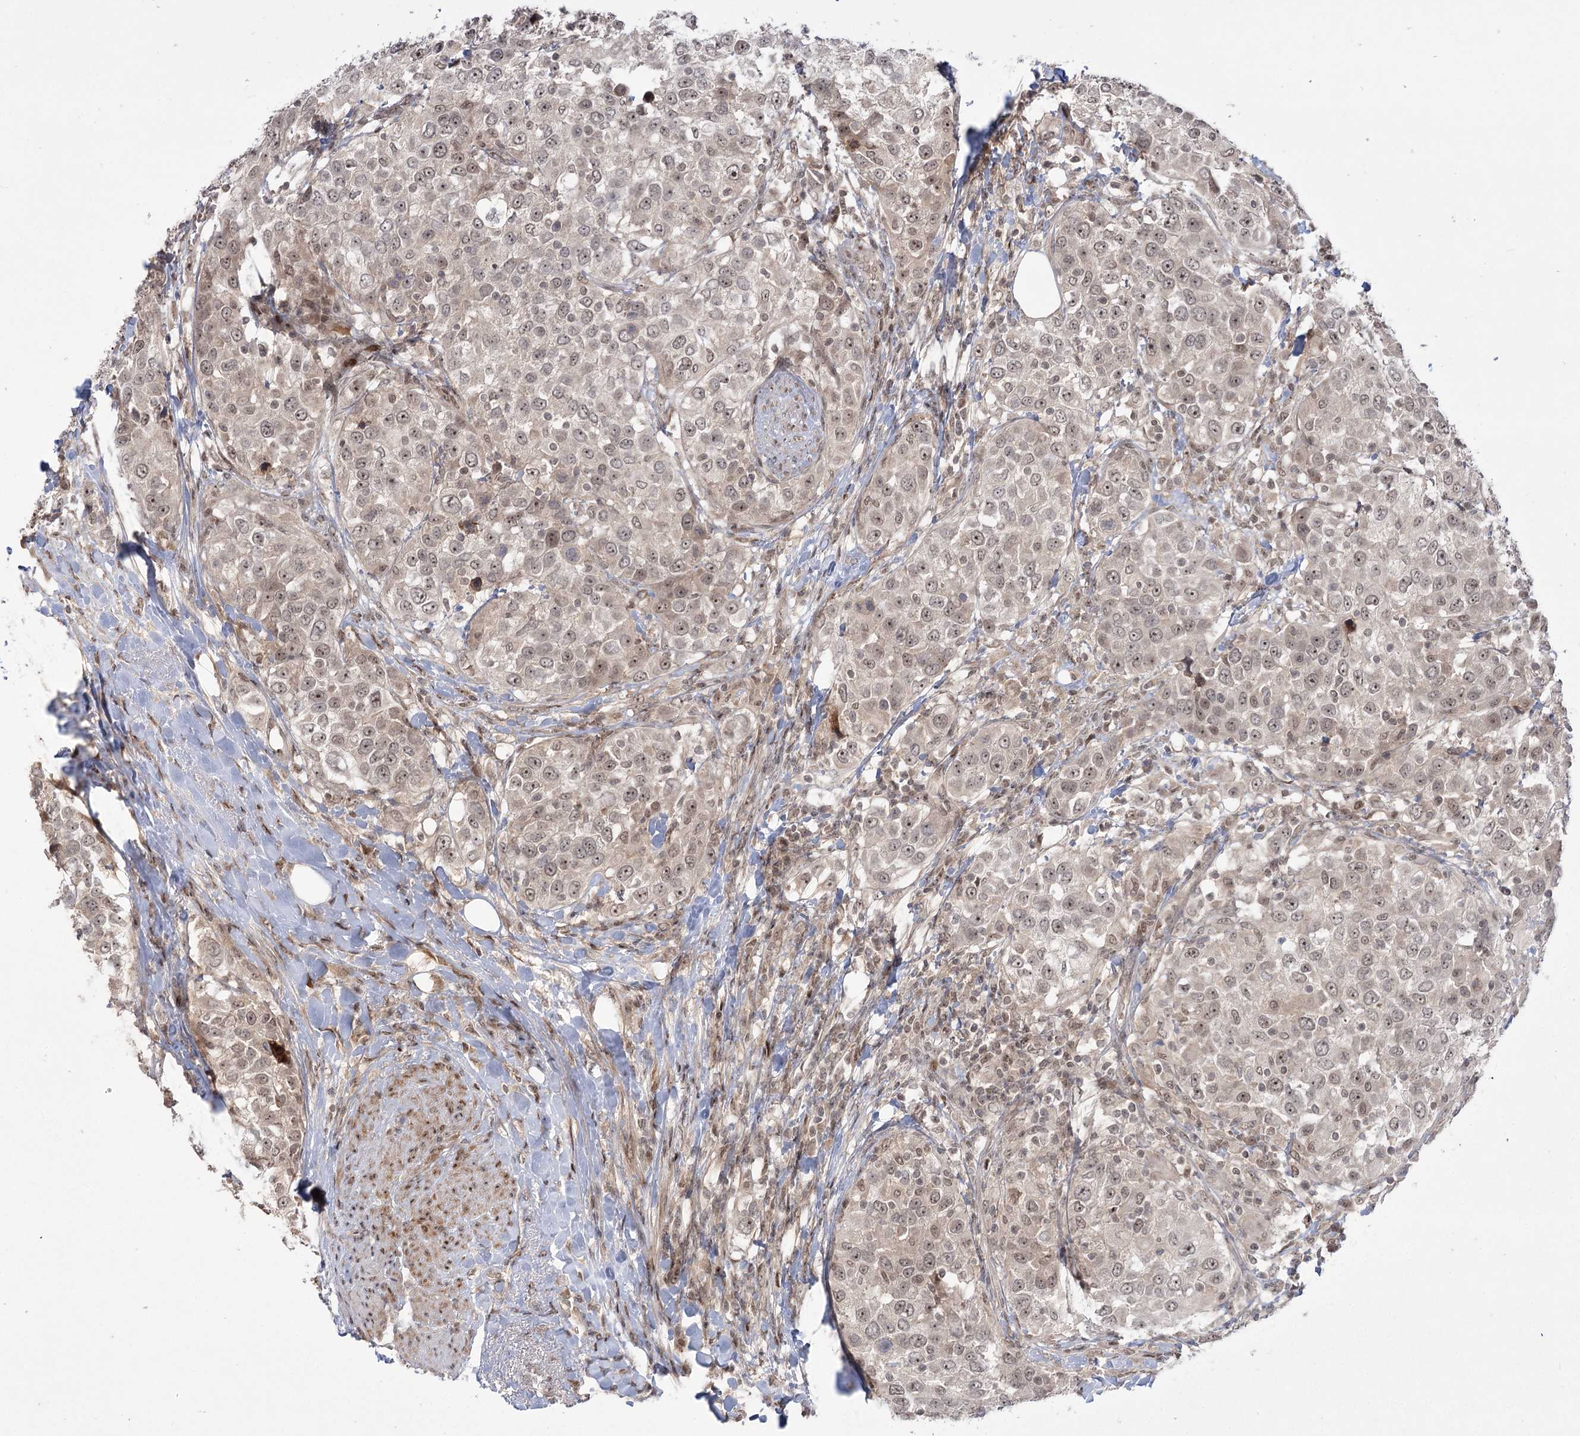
{"staining": {"intensity": "moderate", "quantity": "<25%", "location": "nuclear"}, "tissue": "urothelial cancer", "cell_type": "Tumor cells", "image_type": "cancer", "snomed": [{"axis": "morphology", "description": "Urothelial carcinoma, High grade"}, {"axis": "topography", "description": "Urinary bladder"}], "caption": "A brown stain labels moderate nuclear expression of a protein in human high-grade urothelial carcinoma tumor cells.", "gene": "HELQ", "patient": {"sex": "female", "age": 80}}